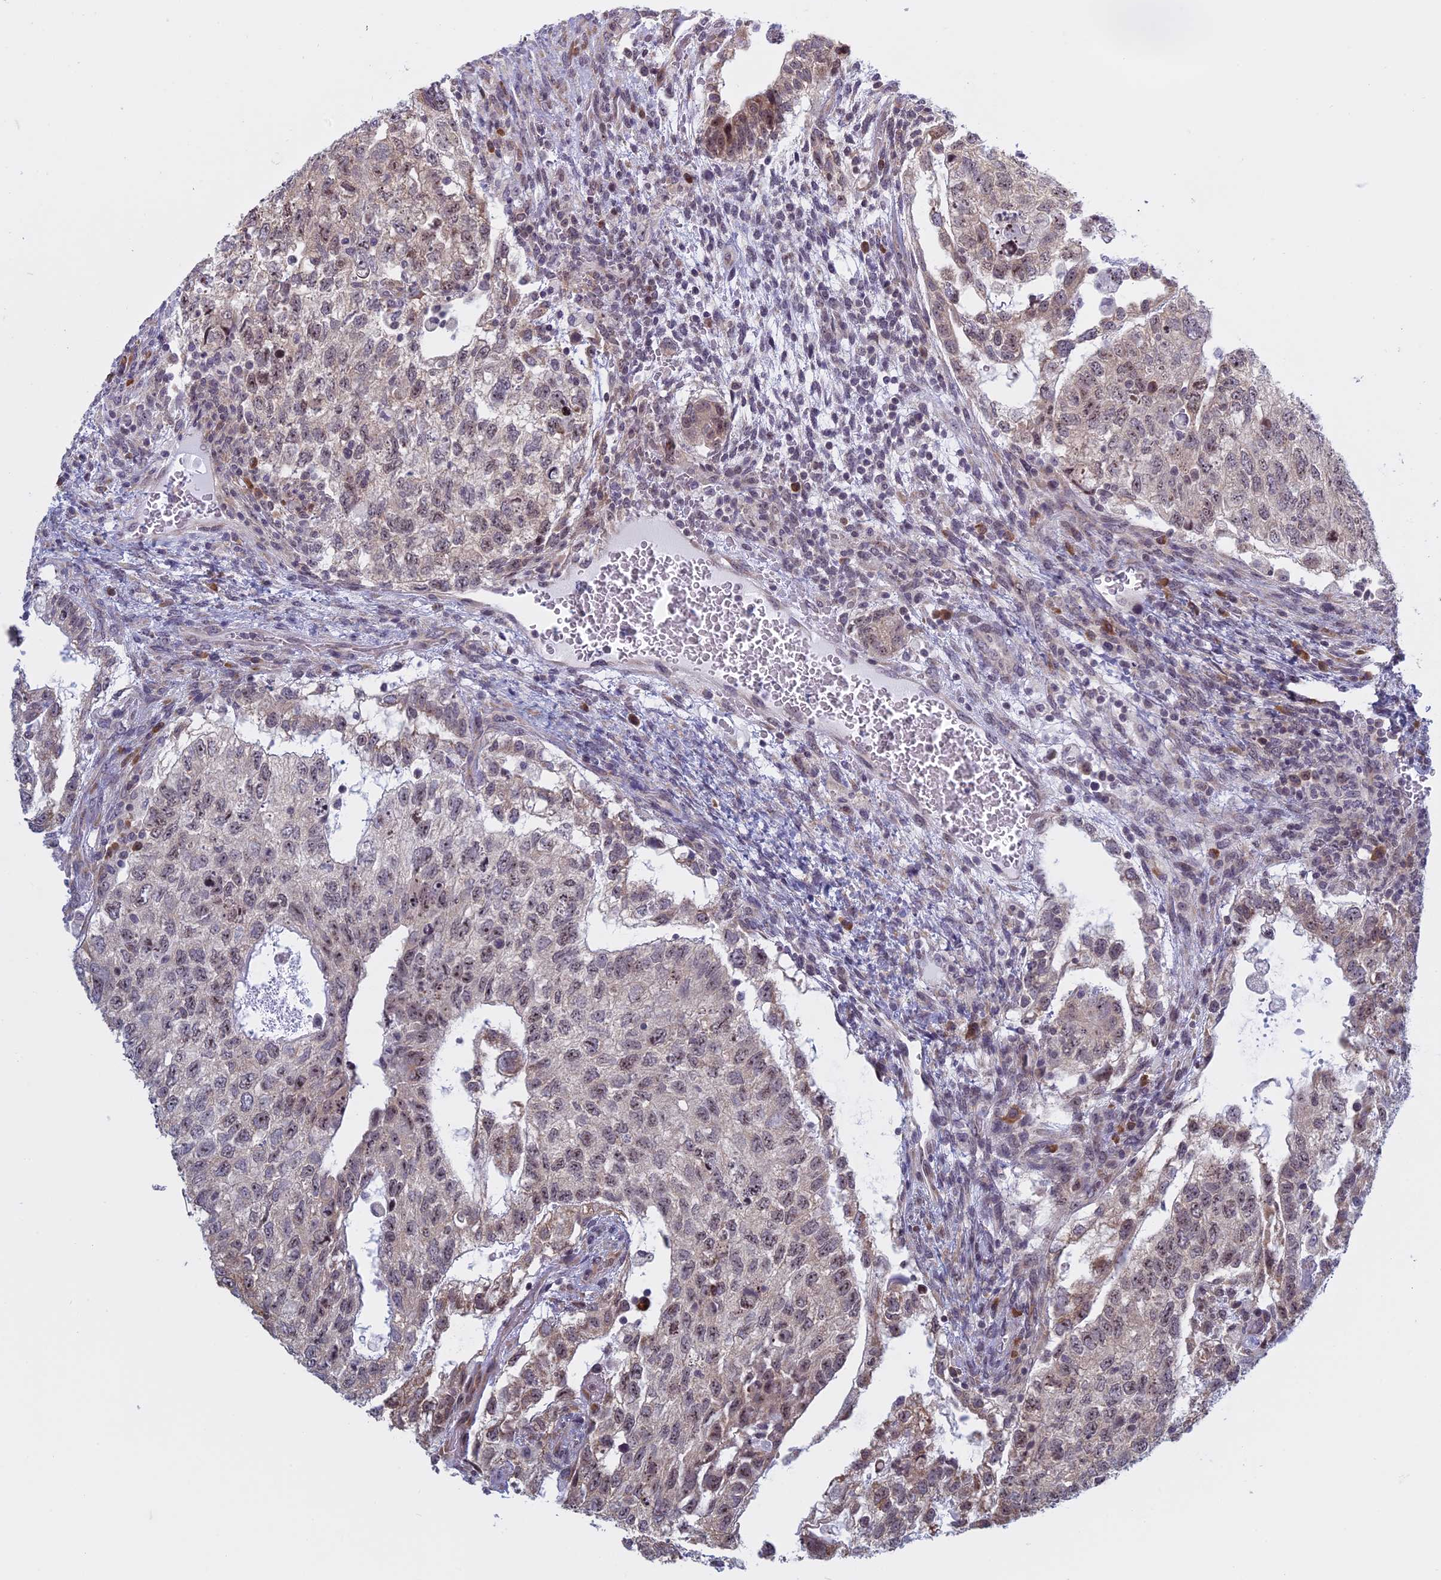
{"staining": {"intensity": "weak", "quantity": "25%-75%", "location": "nuclear"}, "tissue": "testis cancer", "cell_type": "Tumor cells", "image_type": "cancer", "snomed": [{"axis": "morphology", "description": "Normal tissue, NOS"}, {"axis": "morphology", "description": "Carcinoma, Embryonal, NOS"}, {"axis": "topography", "description": "Testis"}], "caption": "Testis embryonal carcinoma stained for a protein (brown) displays weak nuclear positive positivity in approximately 25%-75% of tumor cells.", "gene": "RPS19BP1", "patient": {"sex": "male", "age": 36}}